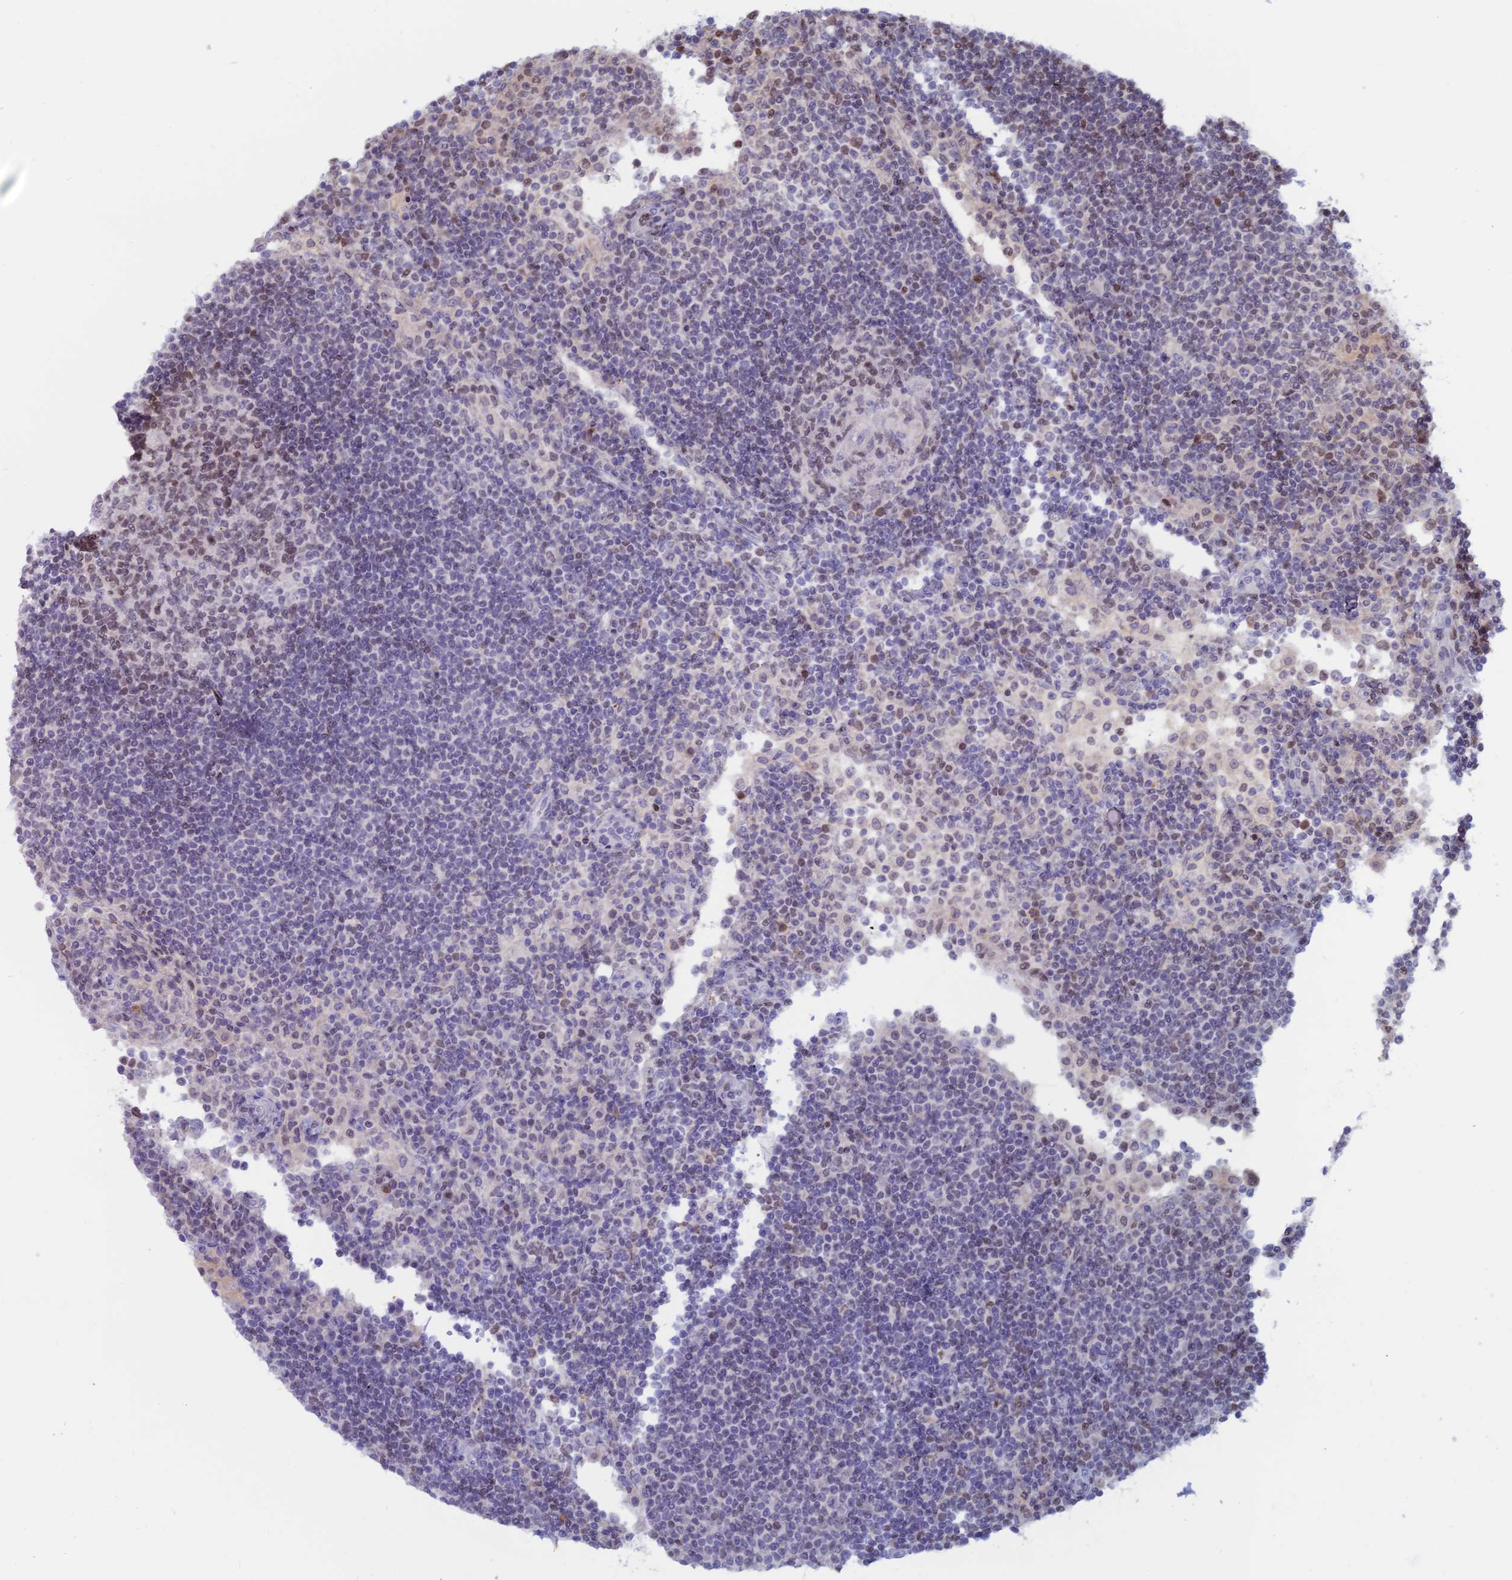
{"staining": {"intensity": "weak", "quantity": "25%-75%", "location": "nuclear"}, "tissue": "lymph node", "cell_type": "Germinal center cells", "image_type": "normal", "snomed": [{"axis": "morphology", "description": "Normal tissue, NOS"}, {"axis": "topography", "description": "Lymph node"}], "caption": "A brown stain labels weak nuclear staining of a protein in germinal center cells of normal lymph node.", "gene": "CERS6", "patient": {"sex": "female", "age": 53}}